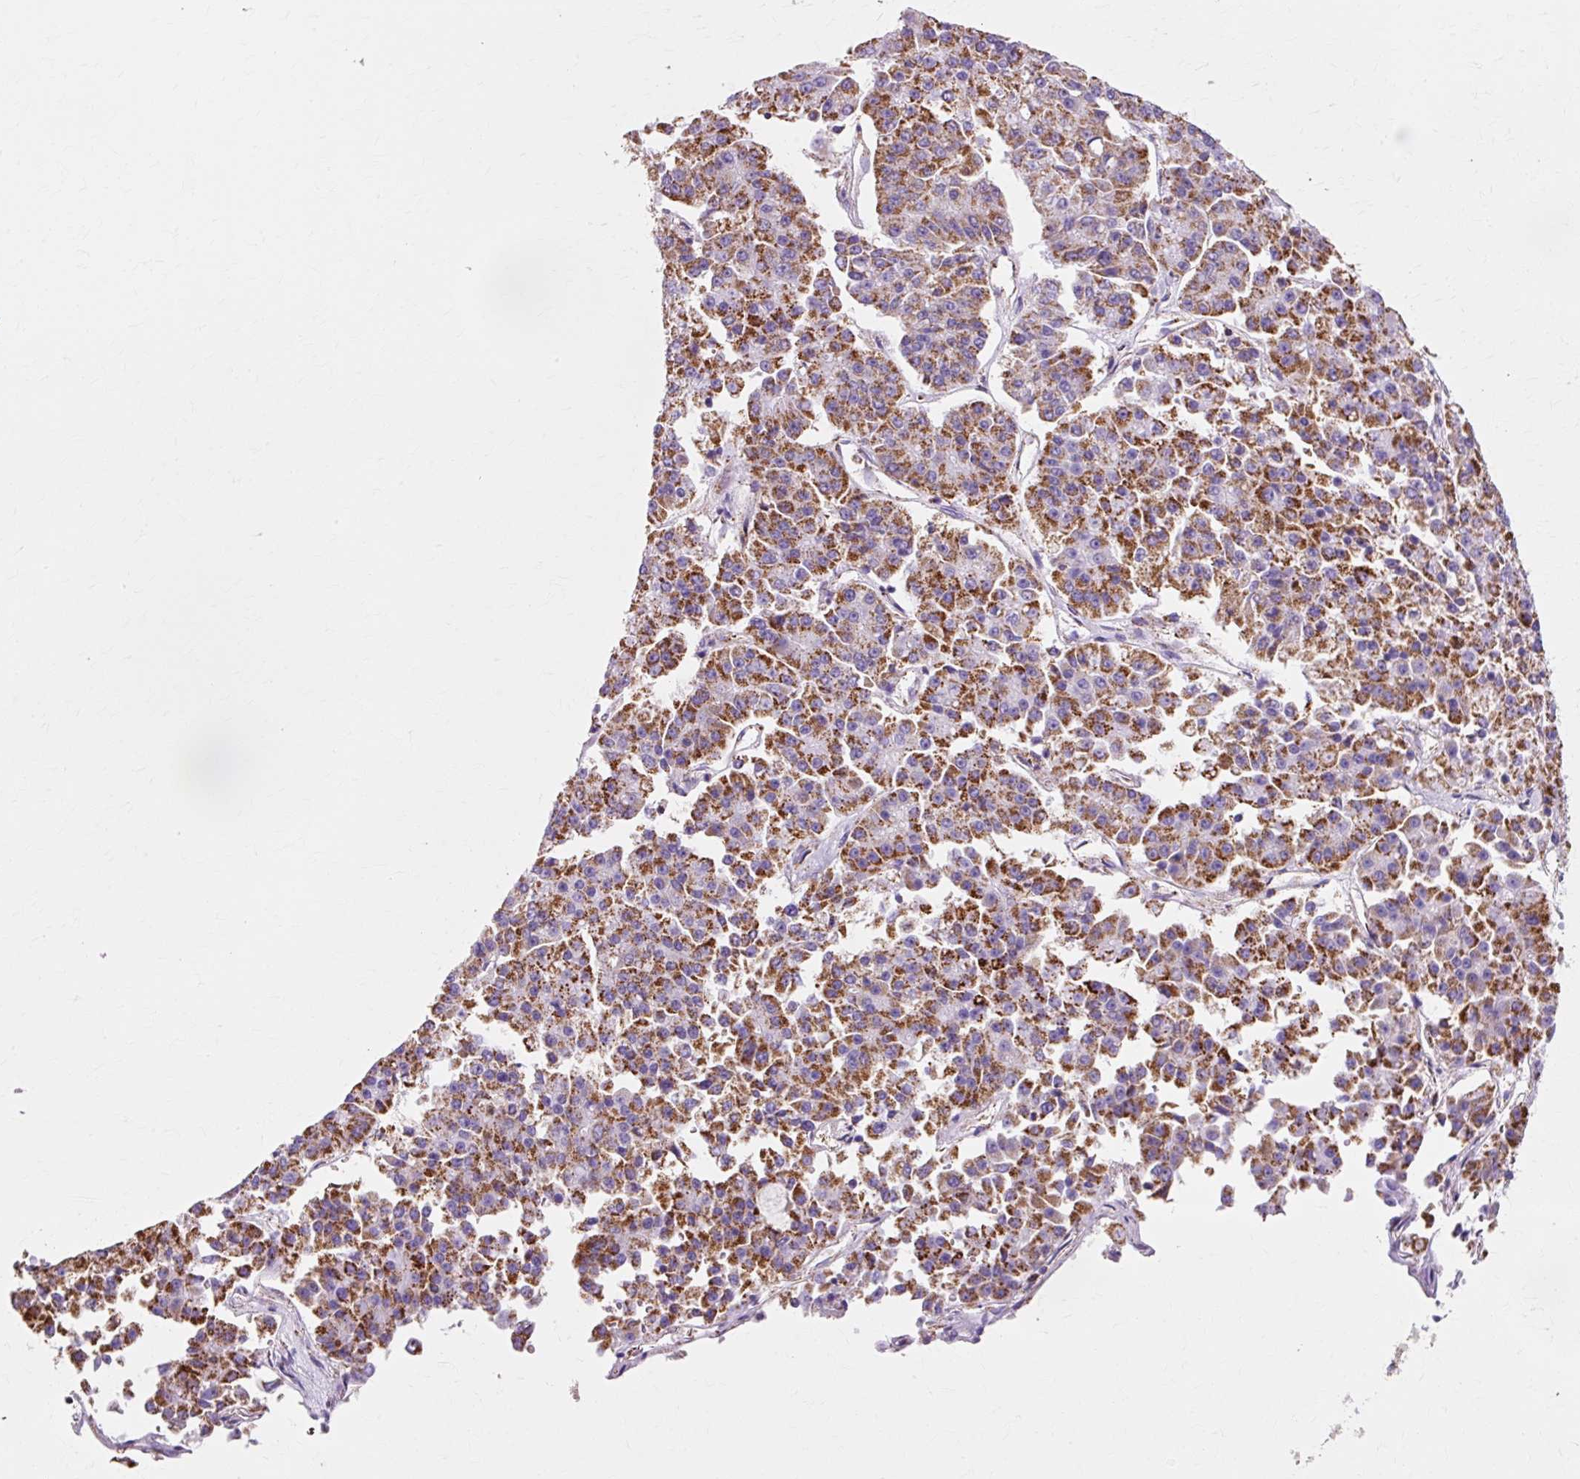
{"staining": {"intensity": "strong", "quantity": "25%-75%", "location": "cytoplasmic/membranous"}, "tissue": "pancreatic cancer", "cell_type": "Tumor cells", "image_type": "cancer", "snomed": [{"axis": "morphology", "description": "Adenocarcinoma, NOS"}, {"axis": "topography", "description": "Pancreas"}], "caption": "Approximately 25%-75% of tumor cells in pancreatic cancer (adenocarcinoma) display strong cytoplasmic/membranous protein staining as visualized by brown immunohistochemical staining.", "gene": "ATP5PO", "patient": {"sex": "male", "age": 50}}